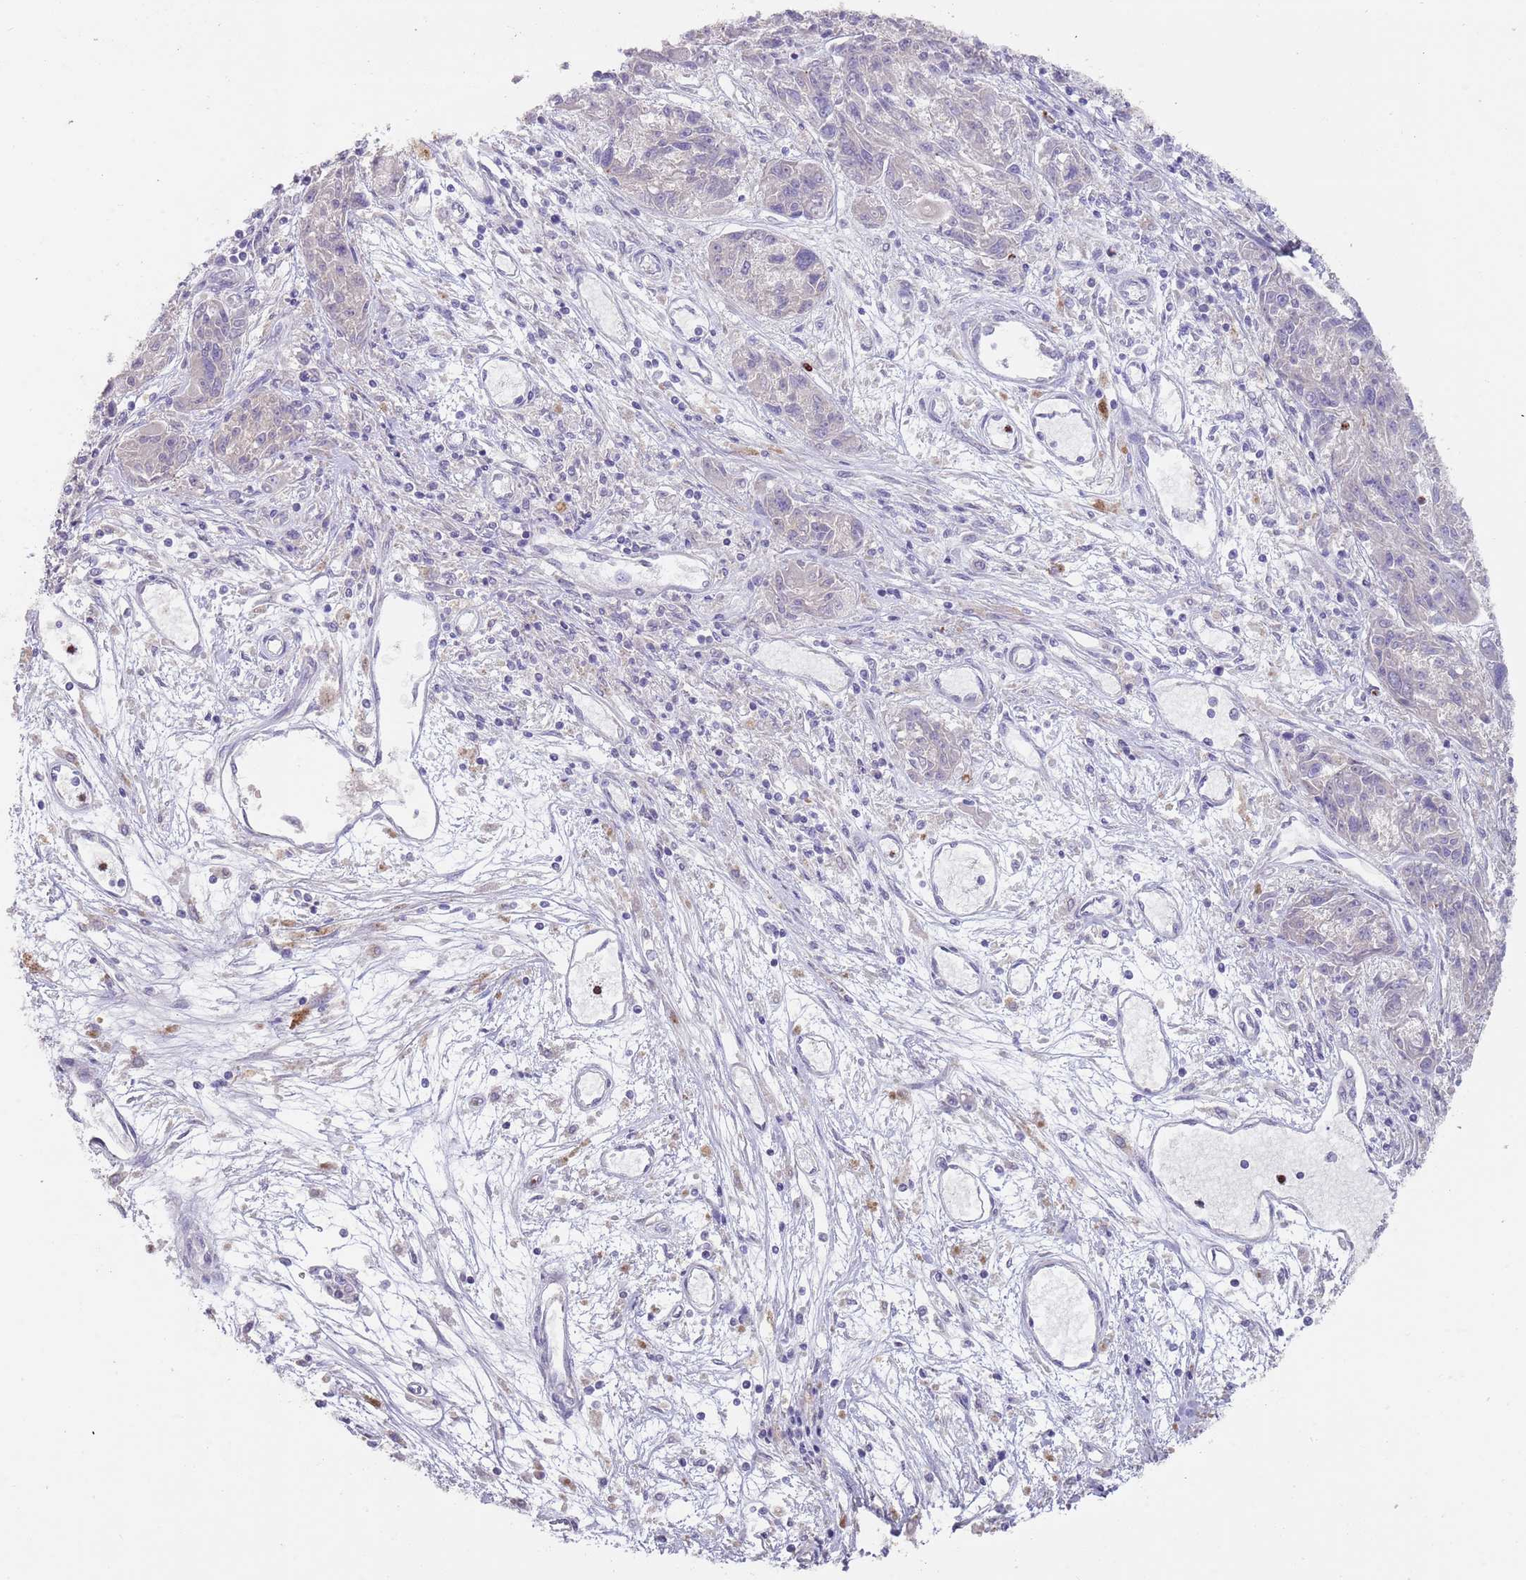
{"staining": {"intensity": "negative", "quantity": "none", "location": "none"}, "tissue": "melanoma", "cell_type": "Tumor cells", "image_type": "cancer", "snomed": [{"axis": "morphology", "description": "Malignant melanoma, NOS"}, {"axis": "topography", "description": "Skin"}], "caption": "High magnification brightfield microscopy of melanoma stained with DAB (3,3'-diaminobenzidine) (brown) and counterstained with hematoxylin (blue): tumor cells show no significant positivity. (DAB (3,3'-diaminobenzidine) immunohistochemistry, high magnification).", "gene": "TMEM251", "patient": {"sex": "male", "age": 53}}